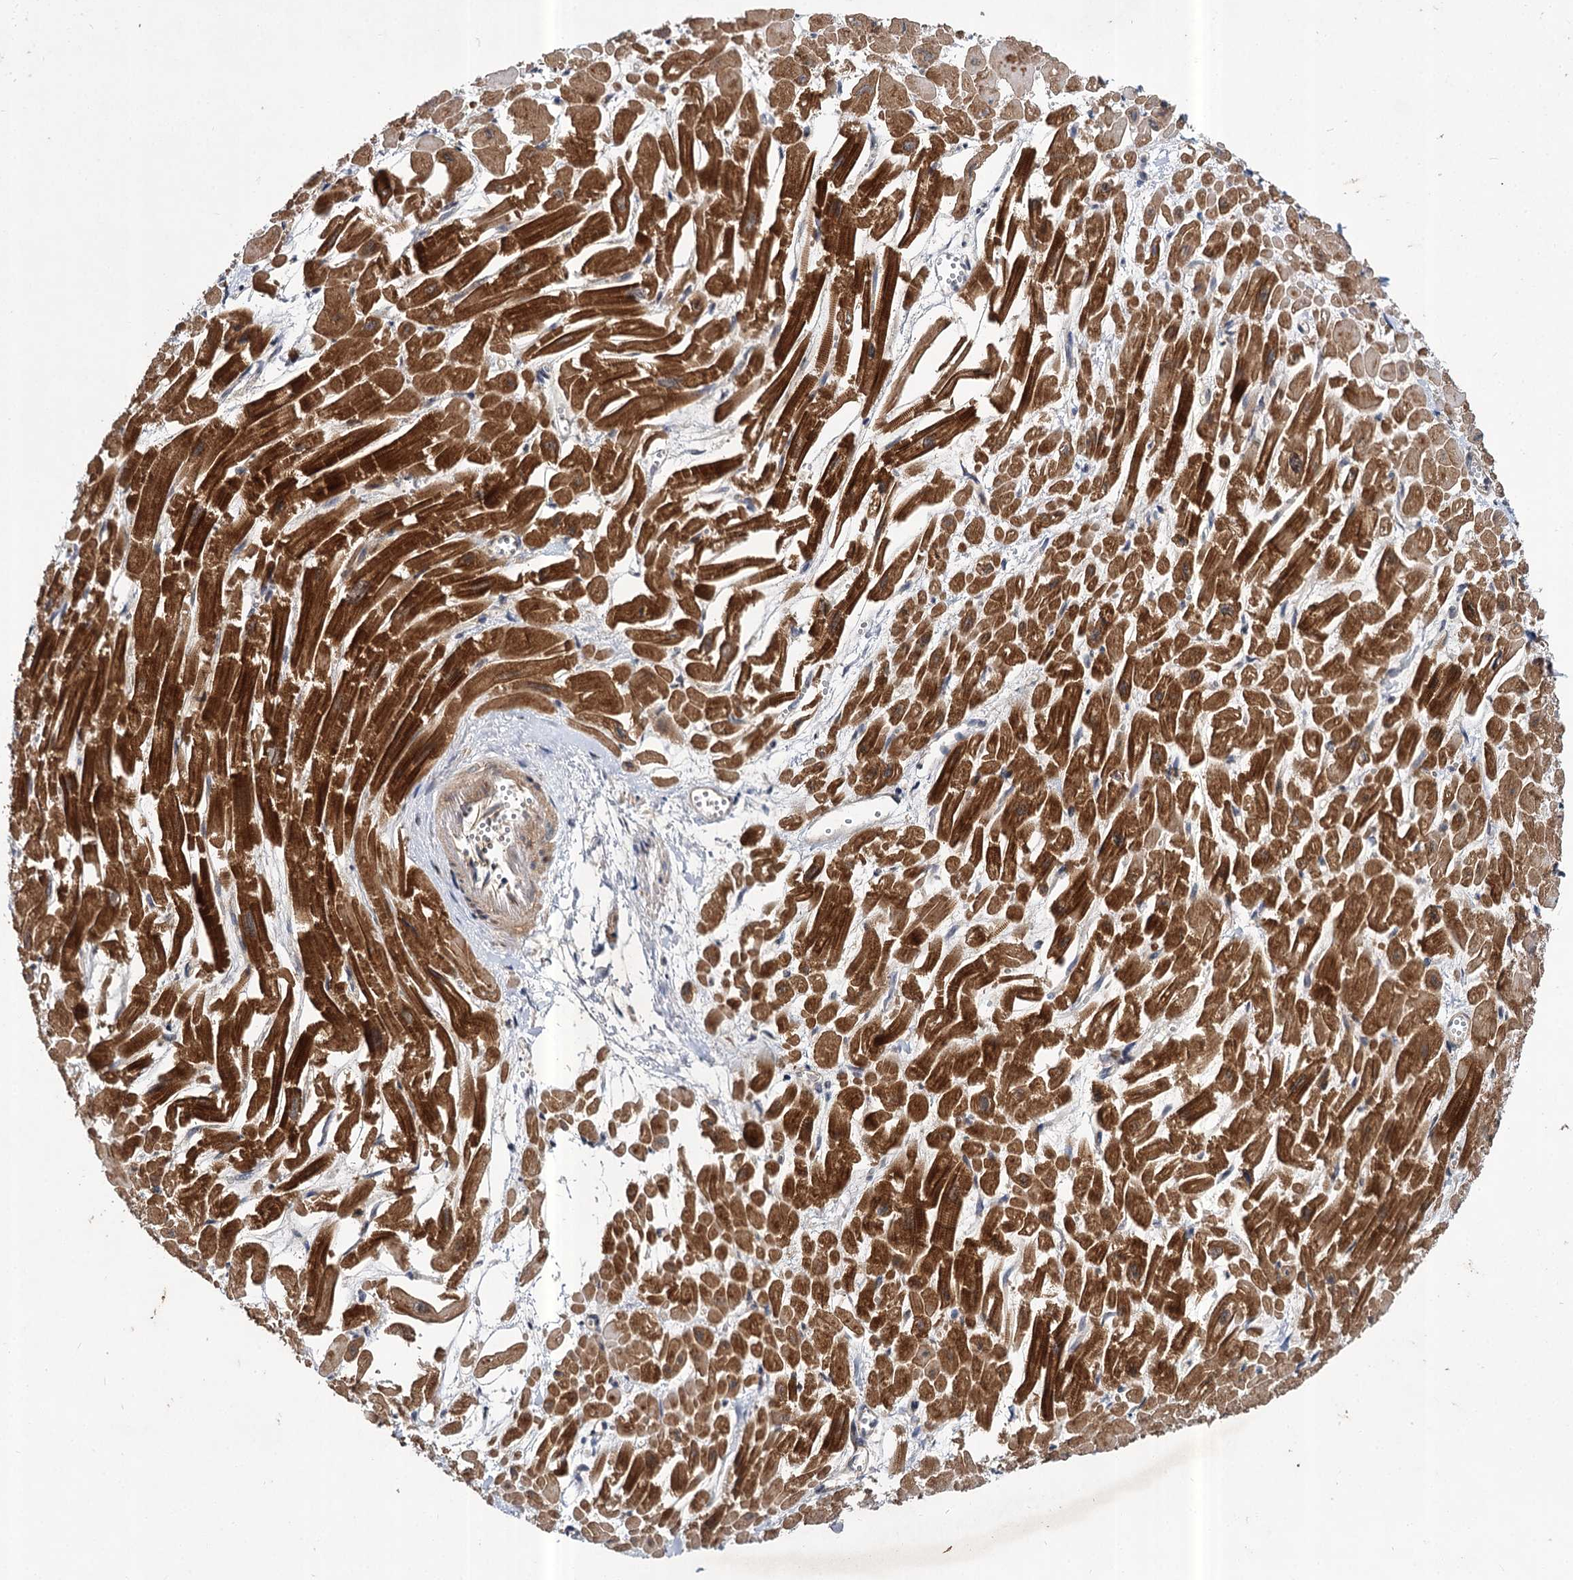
{"staining": {"intensity": "strong", "quantity": ">75%", "location": "cytoplasmic/membranous"}, "tissue": "heart muscle", "cell_type": "Cardiomyocytes", "image_type": "normal", "snomed": [{"axis": "morphology", "description": "Normal tissue, NOS"}, {"axis": "topography", "description": "Heart"}], "caption": "This histopathology image reveals IHC staining of benign heart muscle, with high strong cytoplasmic/membranous positivity in about >75% of cardiomyocytes.", "gene": "ABLIM1", "patient": {"sex": "male", "age": 54}}